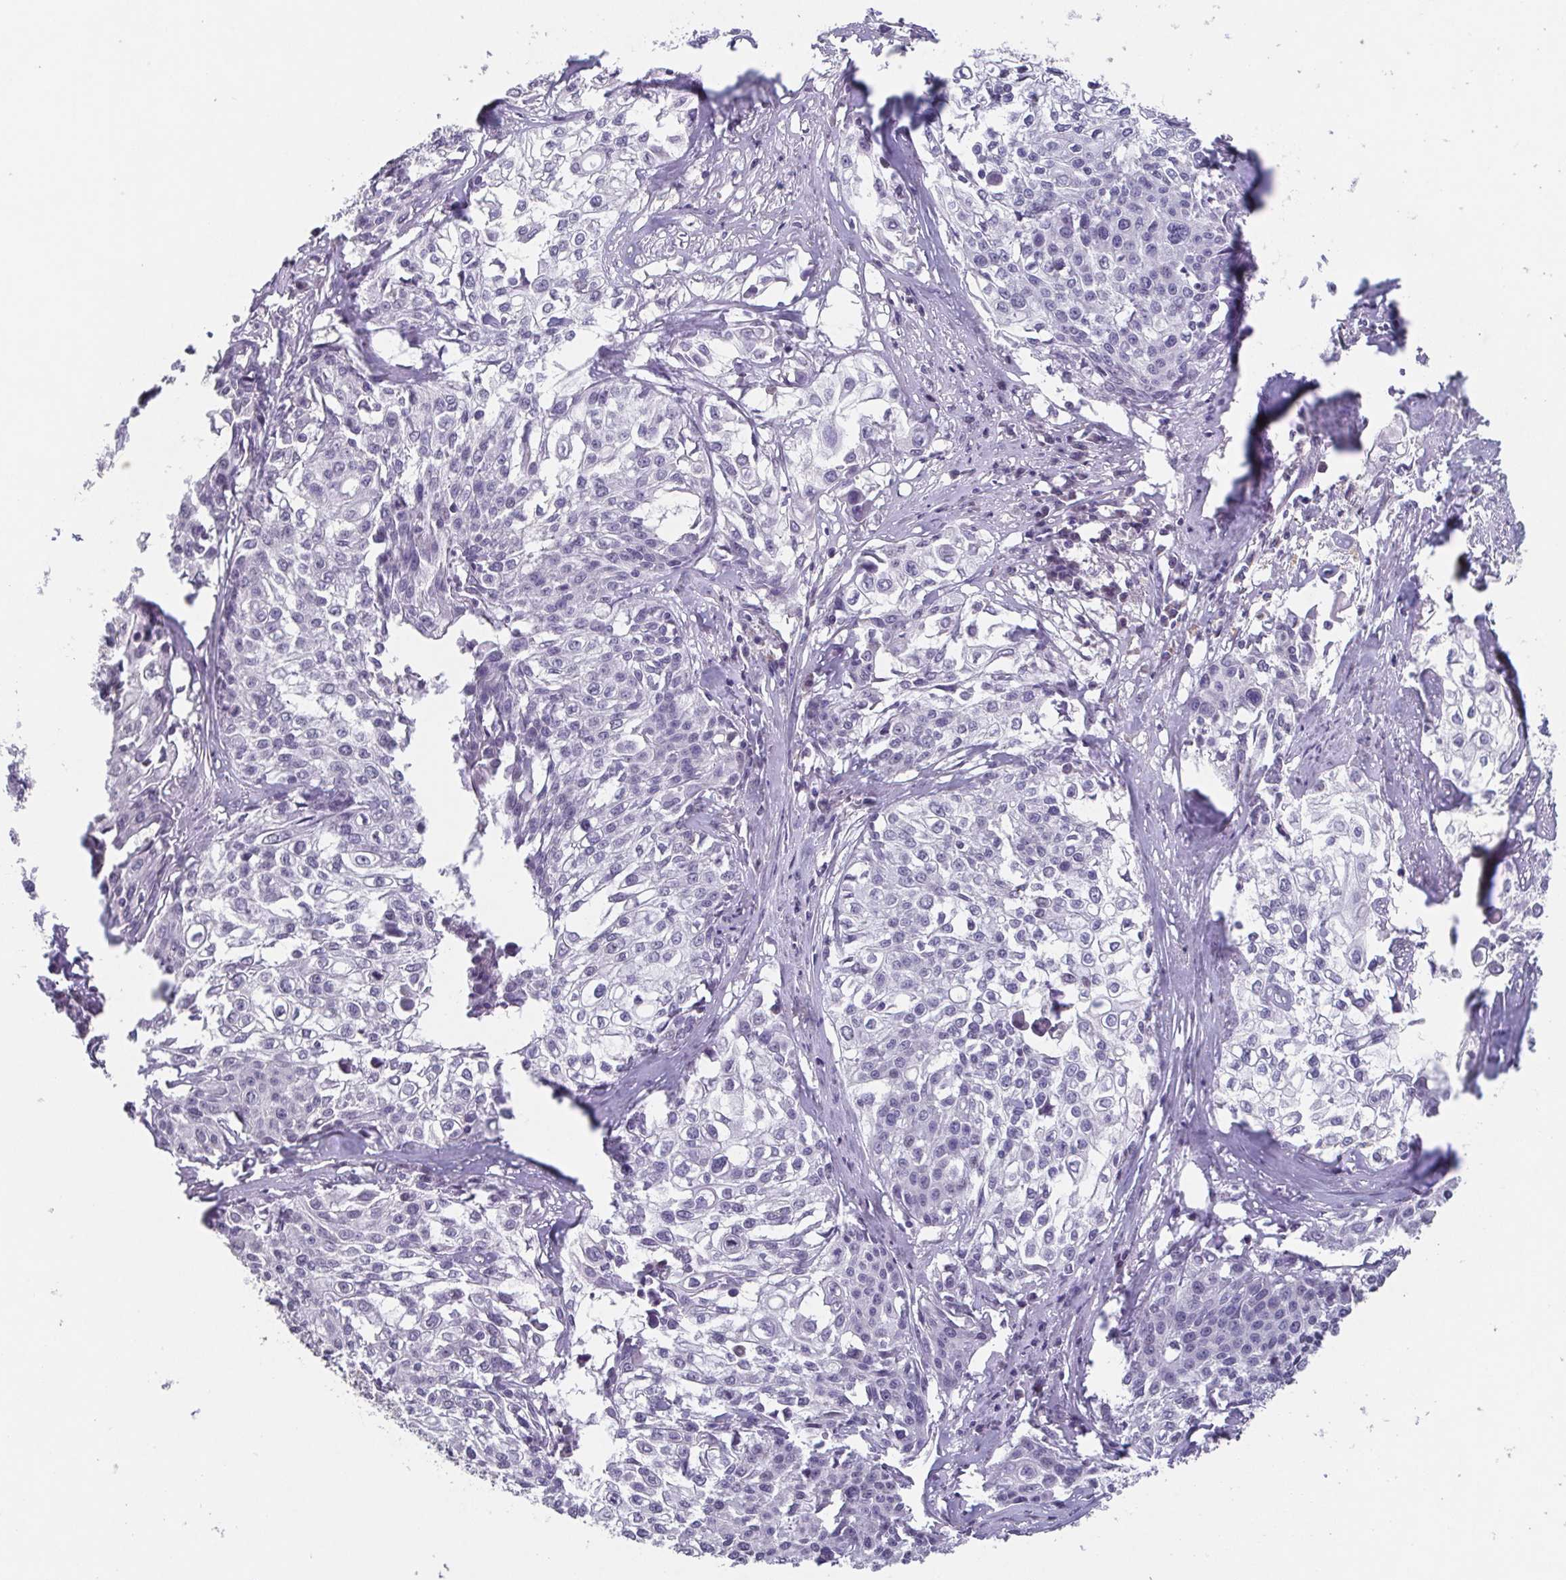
{"staining": {"intensity": "negative", "quantity": "none", "location": "none"}, "tissue": "cervical cancer", "cell_type": "Tumor cells", "image_type": "cancer", "snomed": [{"axis": "morphology", "description": "Squamous cell carcinoma, NOS"}, {"axis": "topography", "description": "Cervix"}], "caption": "DAB immunohistochemical staining of squamous cell carcinoma (cervical) demonstrates no significant staining in tumor cells.", "gene": "GHRL", "patient": {"sex": "female", "age": 39}}